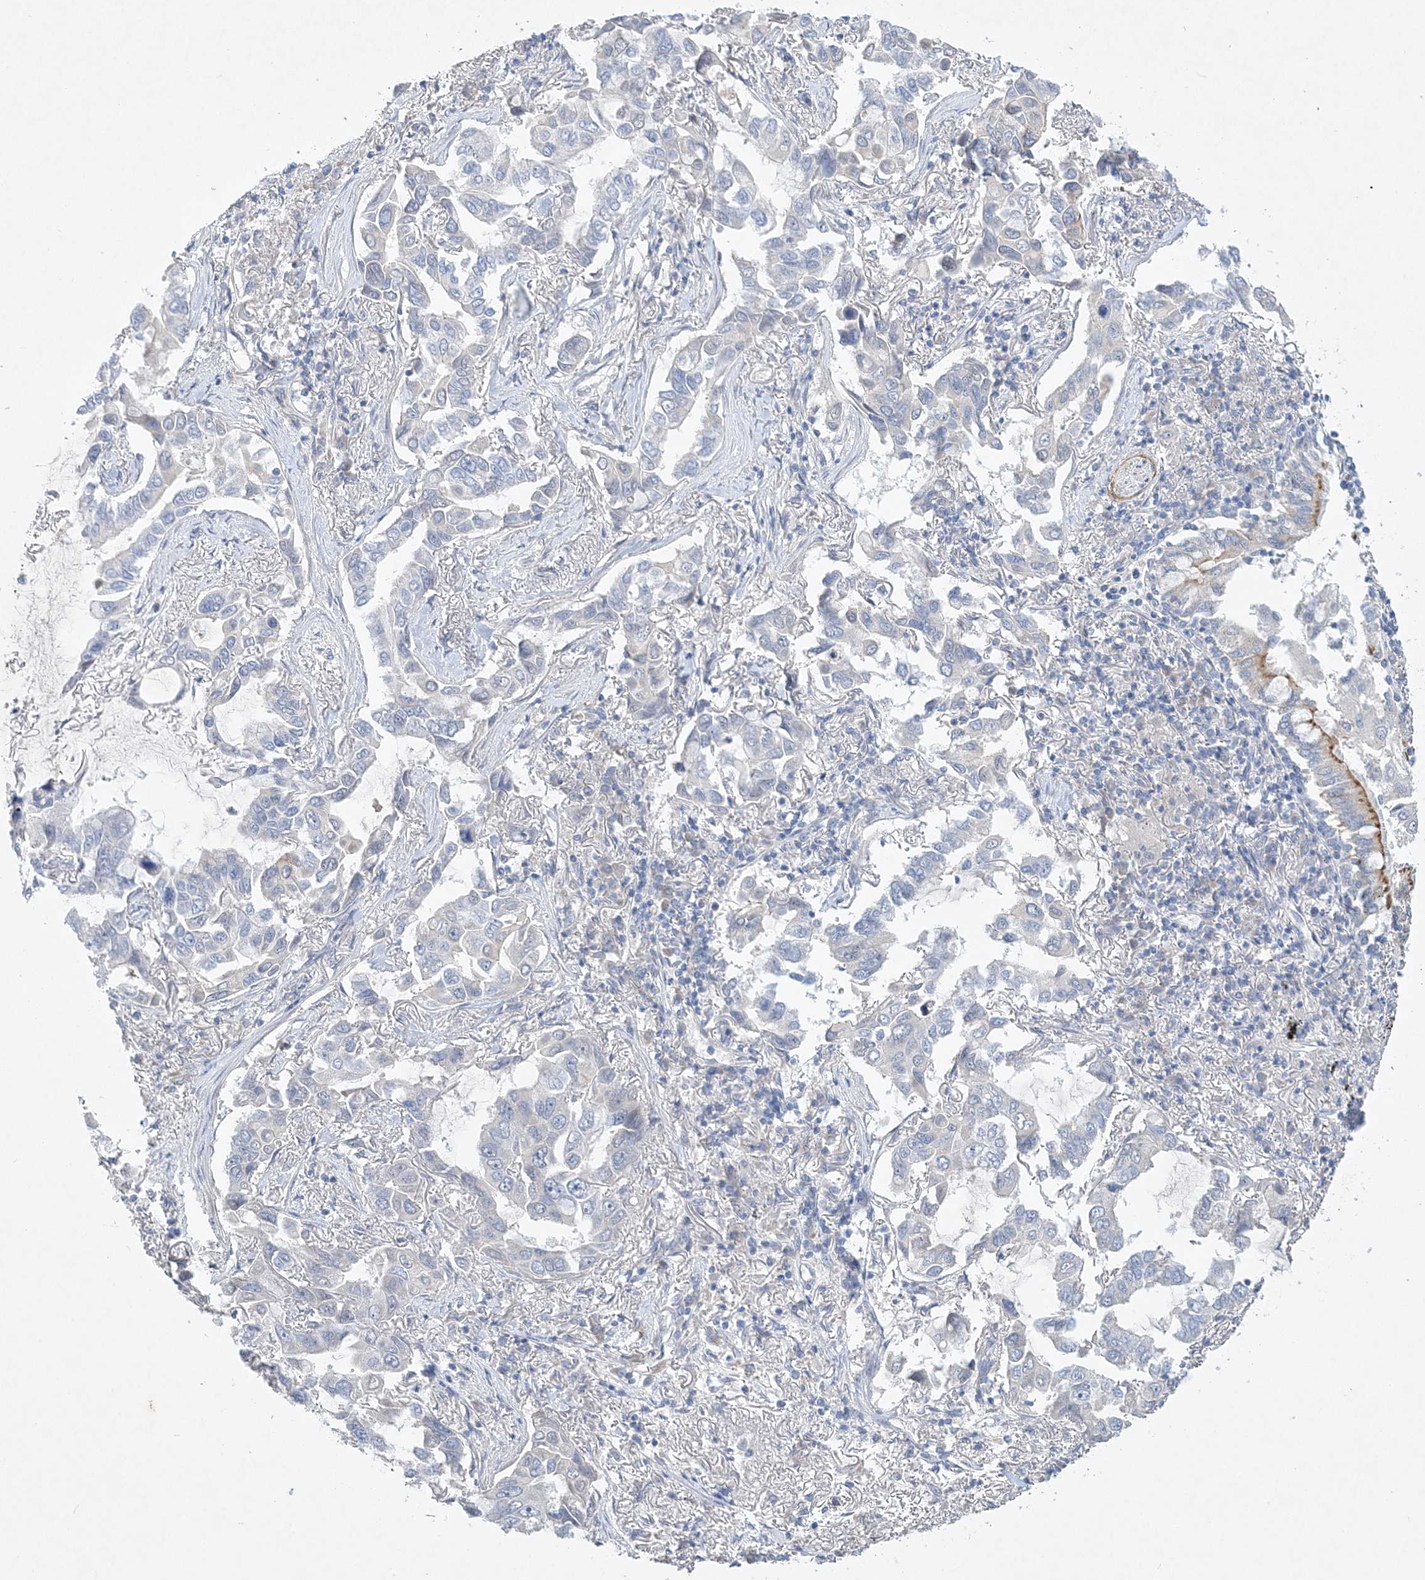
{"staining": {"intensity": "negative", "quantity": "none", "location": "none"}, "tissue": "lung cancer", "cell_type": "Tumor cells", "image_type": "cancer", "snomed": [{"axis": "morphology", "description": "Adenocarcinoma, NOS"}, {"axis": "topography", "description": "Lung"}], "caption": "Protein analysis of lung cancer reveals no significant staining in tumor cells.", "gene": "ANKRD35", "patient": {"sex": "male", "age": 64}}